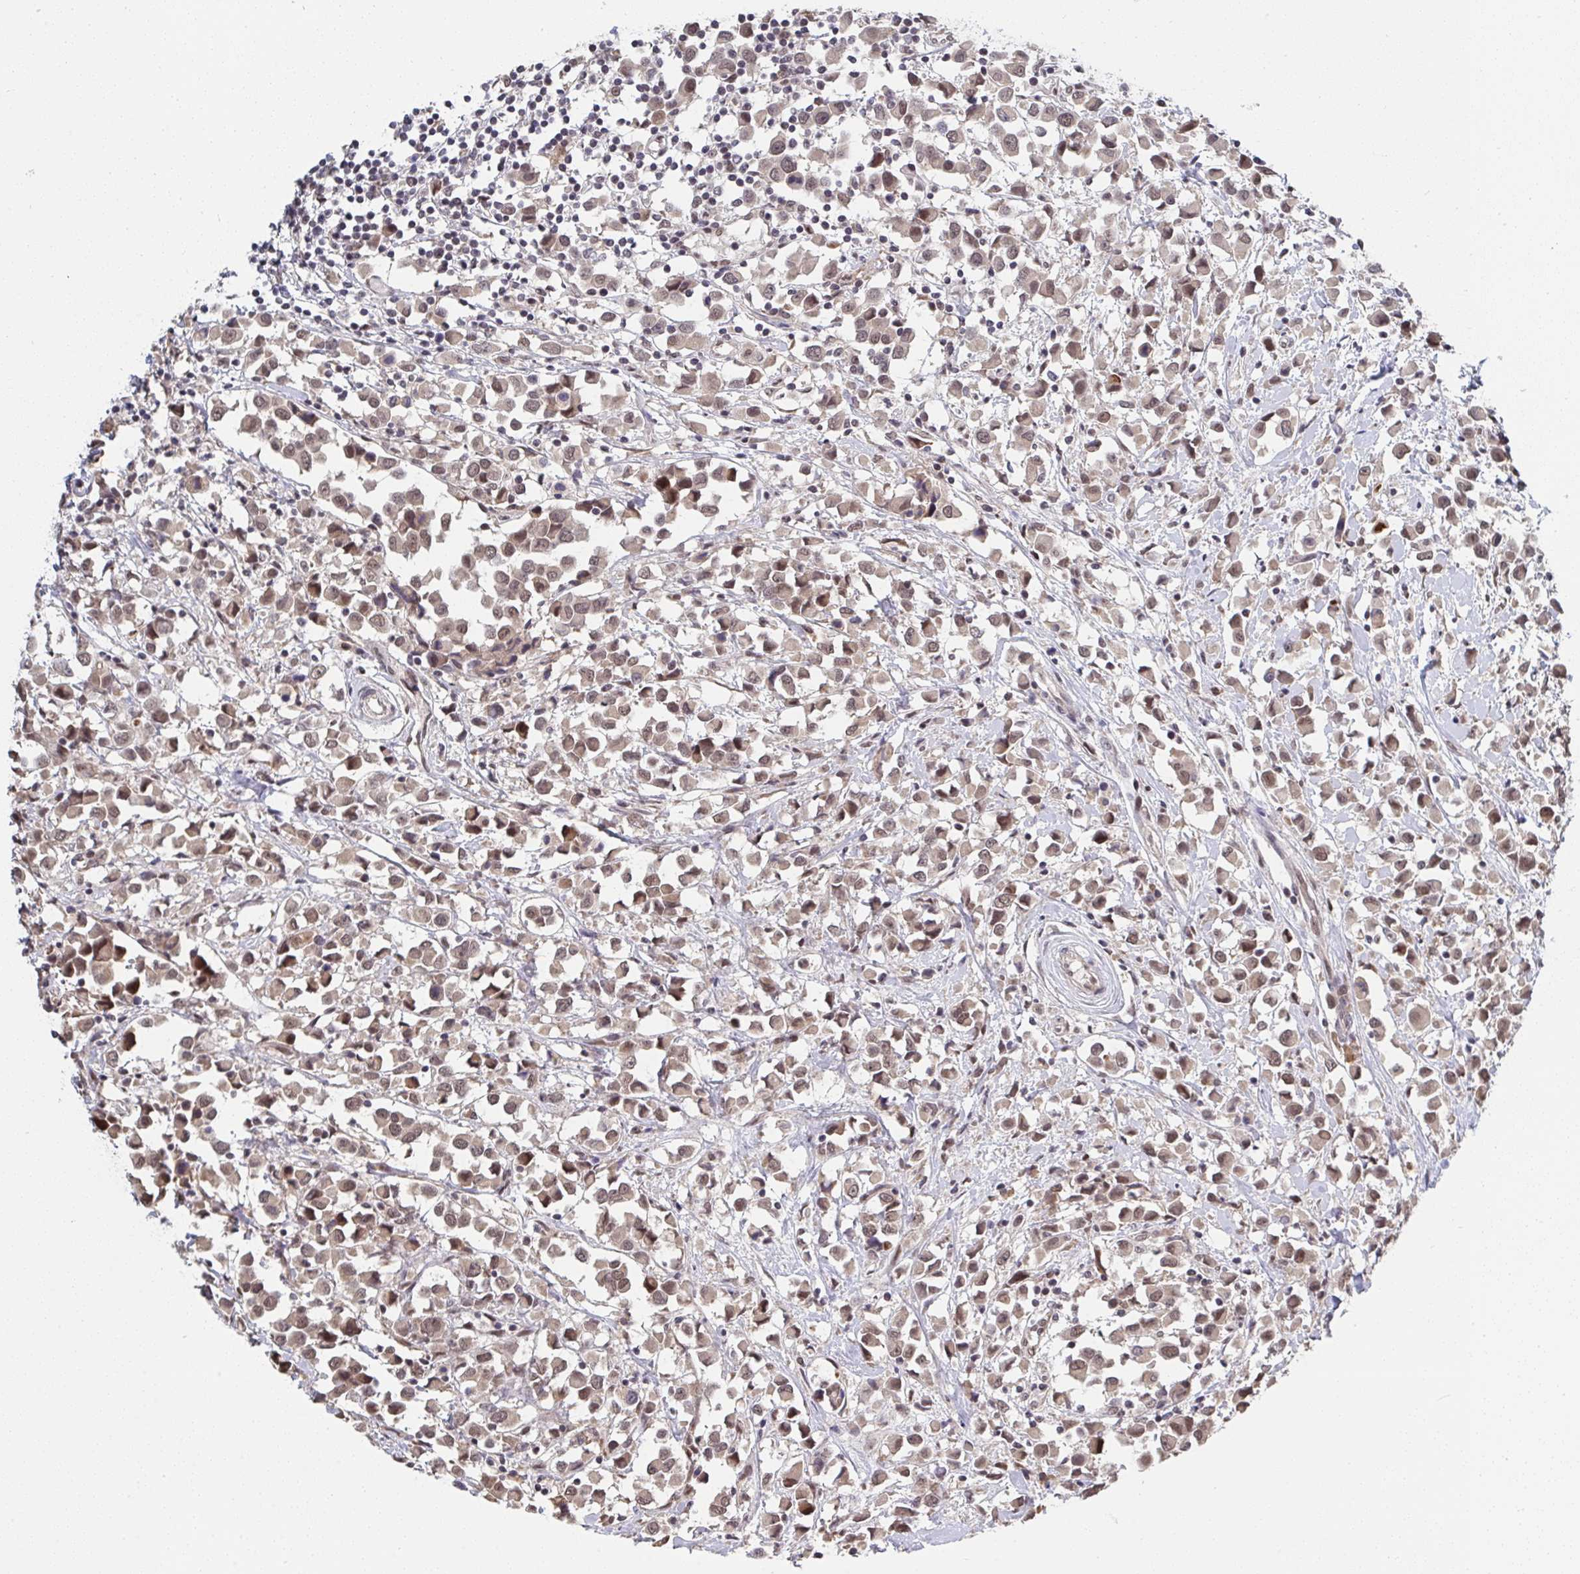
{"staining": {"intensity": "moderate", "quantity": ">75%", "location": "nuclear"}, "tissue": "breast cancer", "cell_type": "Tumor cells", "image_type": "cancer", "snomed": [{"axis": "morphology", "description": "Duct carcinoma"}, {"axis": "topography", "description": "Breast"}], "caption": "The image displays a brown stain indicating the presence of a protein in the nuclear of tumor cells in invasive ductal carcinoma (breast).", "gene": "JMJD1C", "patient": {"sex": "female", "age": 61}}